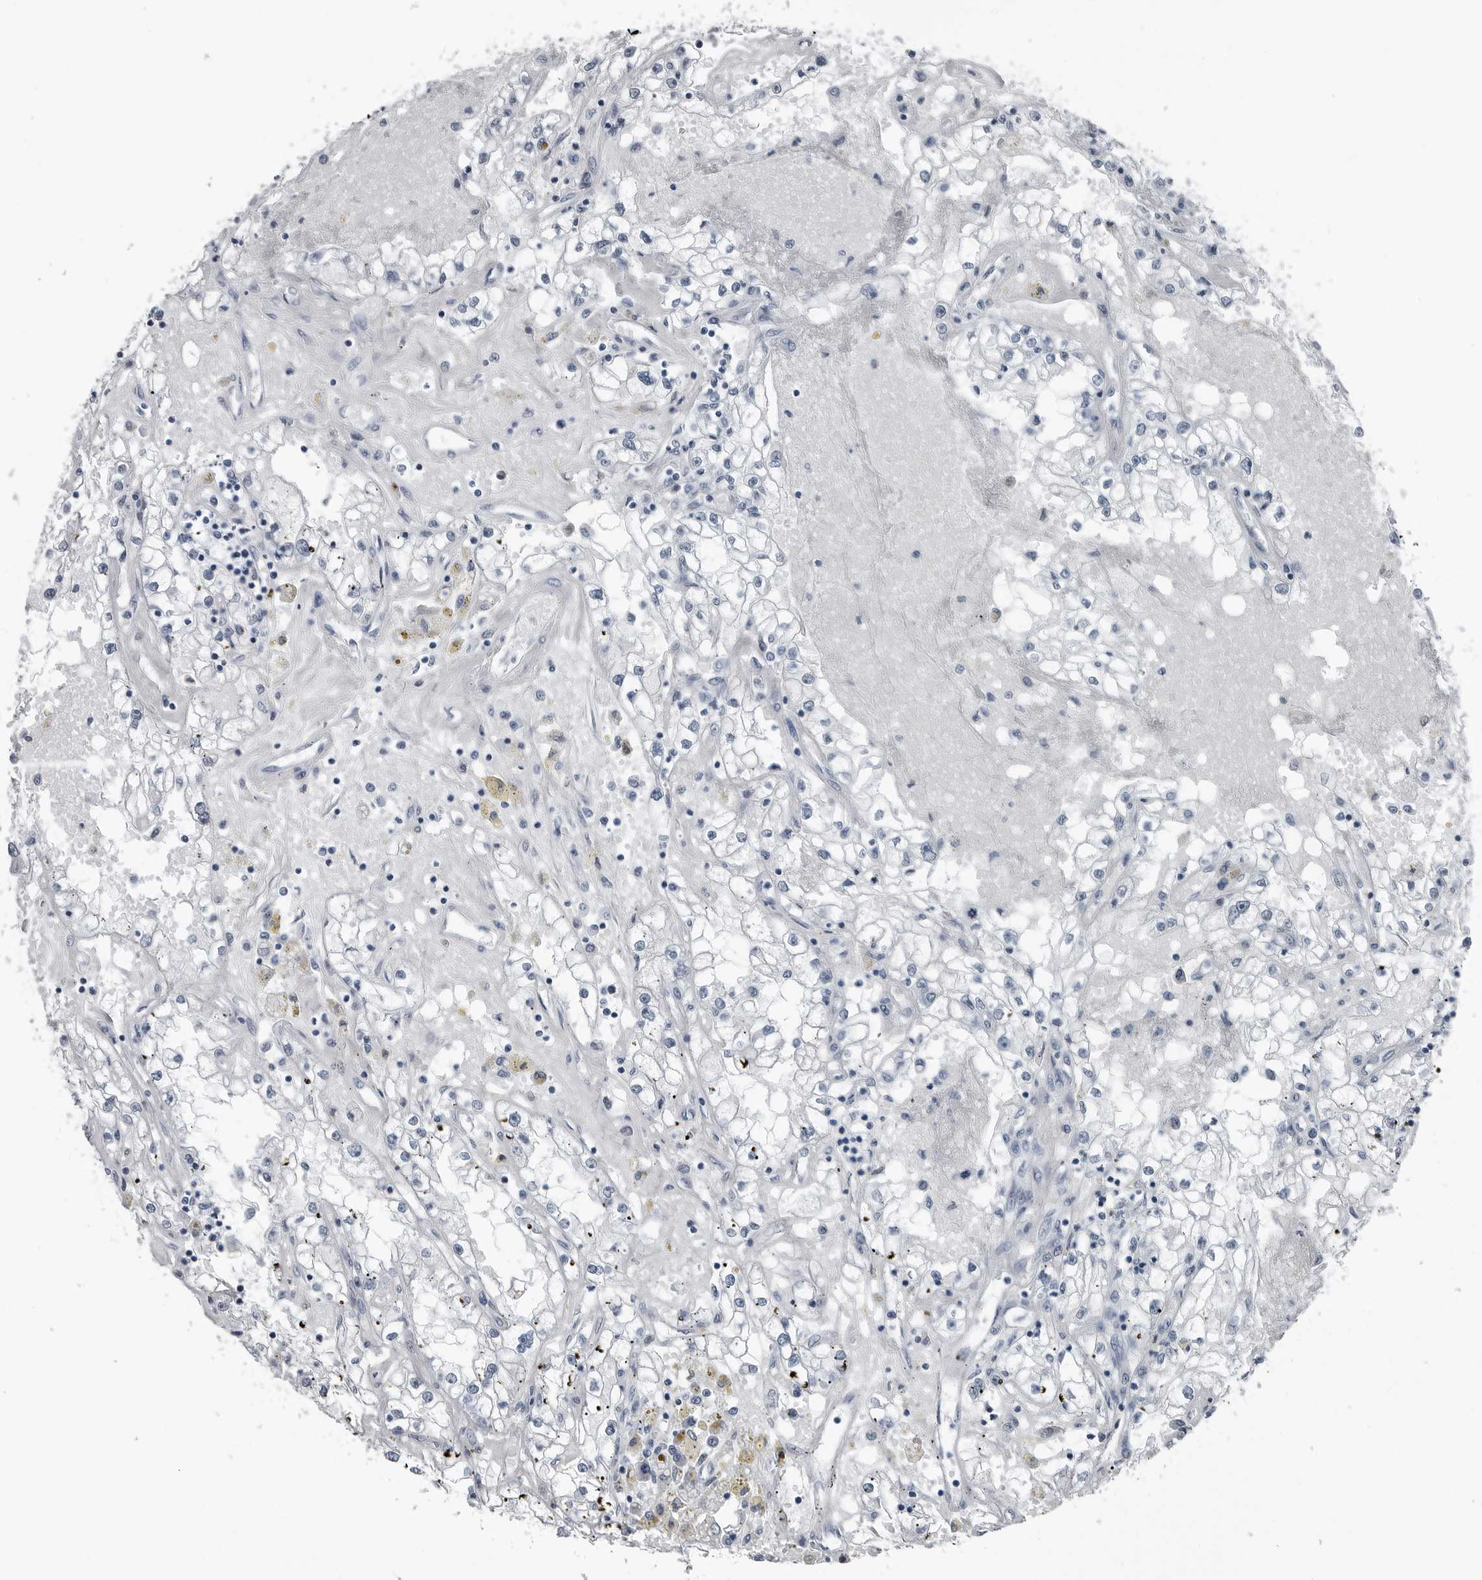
{"staining": {"intensity": "negative", "quantity": "none", "location": "none"}, "tissue": "renal cancer", "cell_type": "Tumor cells", "image_type": "cancer", "snomed": [{"axis": "morphology", "description": "Adenocarcinoma, NOS"}, {"axis": "topography", "description": "Kidney"}], "caption": "A high-resolution micrograph shows immunohistochemistry (IHC) staining of renal adenocarcinoma, which demonstrates no significant staining in tumor cells. Brightfield microscopy of immunohistochemistry stained with DAB (brown) and hematoxylin (blue), captured at high magnification.", "gene": "SPINK1", "patient": {"sex": "male", "age": 56}}